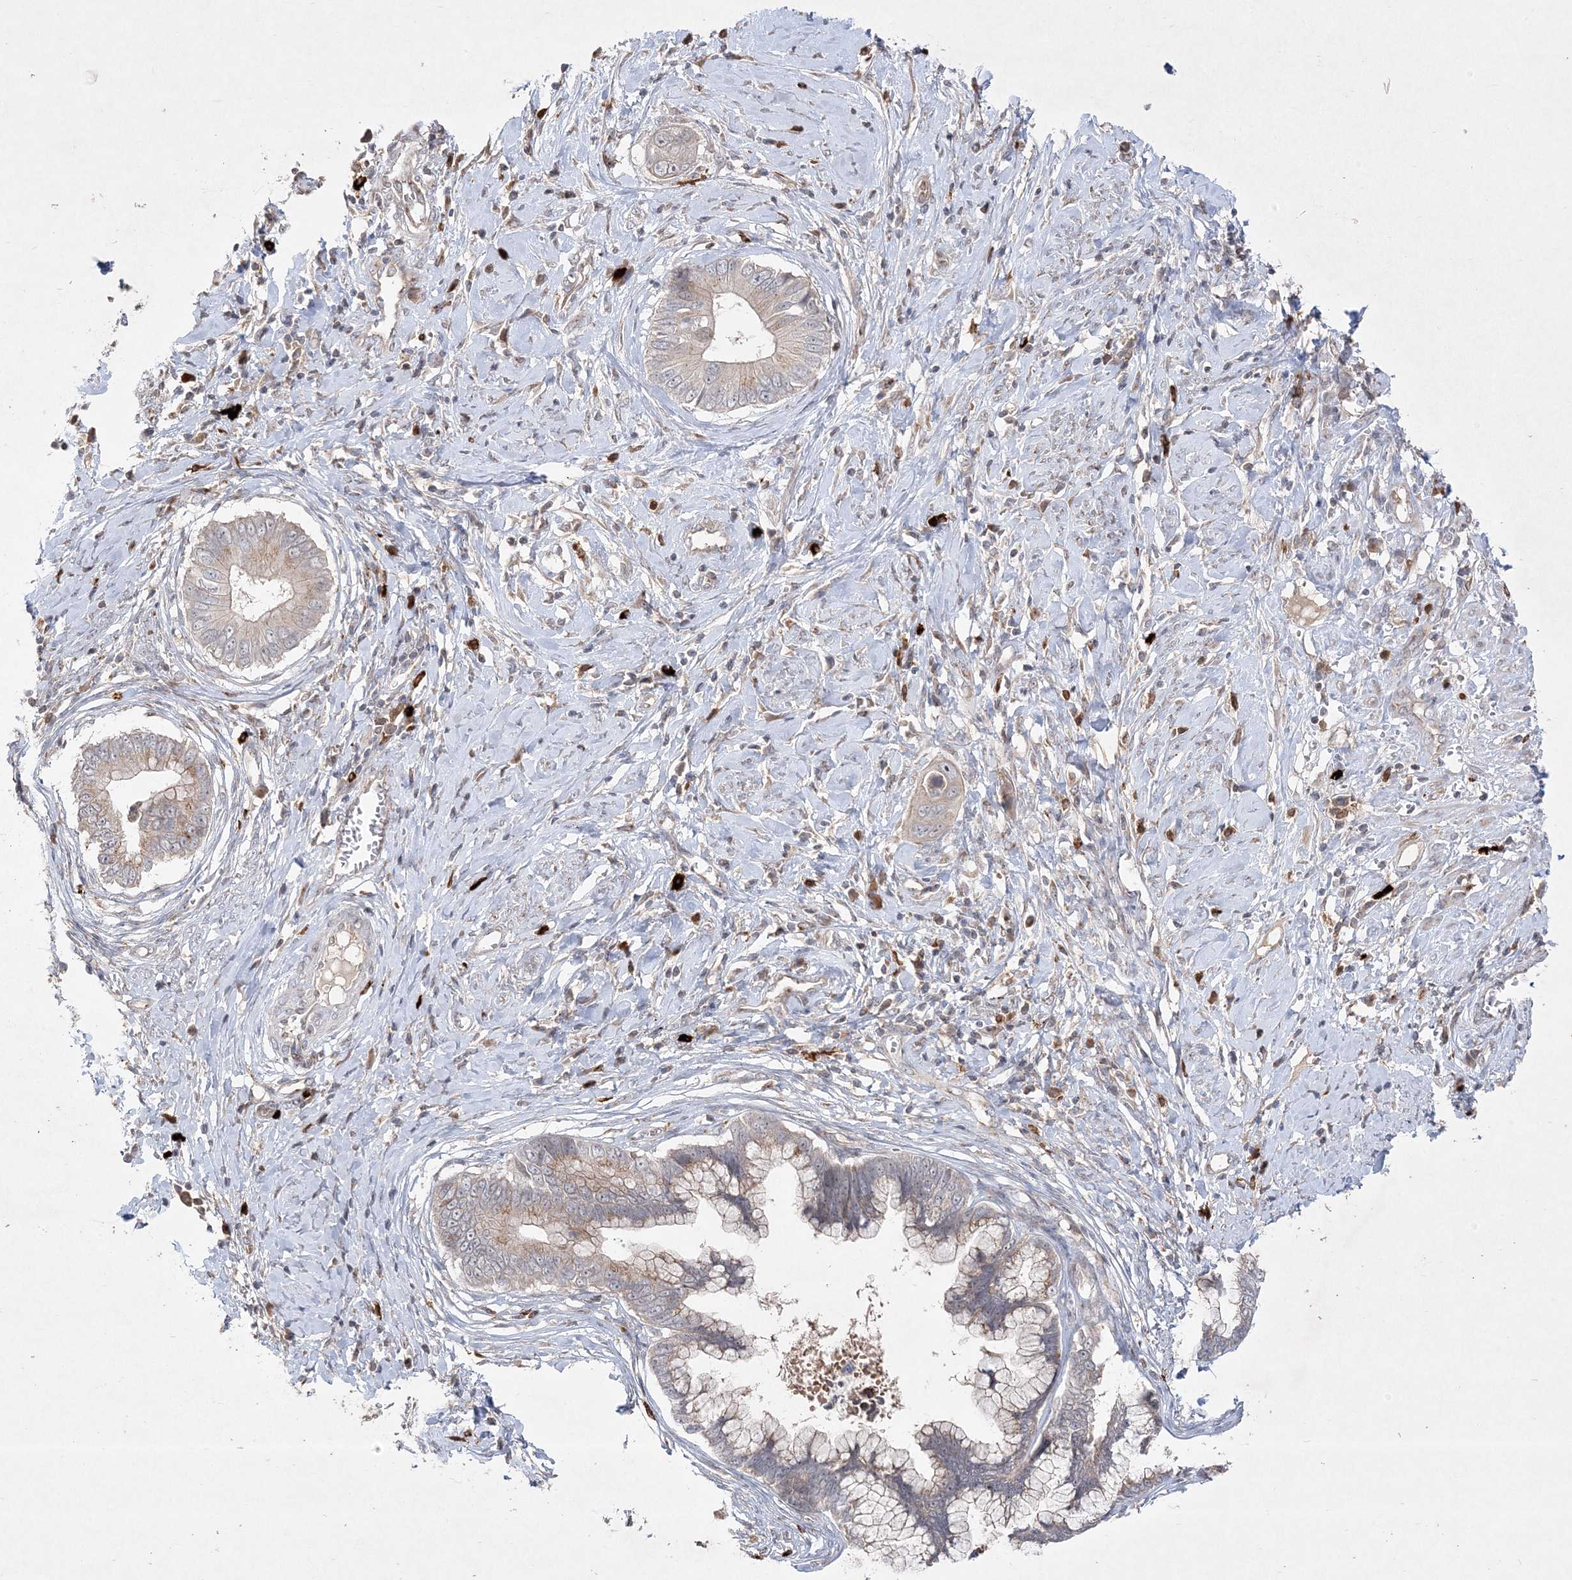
{"staining": {"intensity": "moderate", "quantity": "25%-75%", "location": "cytoplasmic/membranous"}, "tissue": "cervical cancer", "cell_type": "Tumor cells", "image_type": "cancer", "snomed": [{"axis": "morphology", "description": "Adenocarcinoma, NOS"}, {"axis": "topography", "description": "Cervix"}], "caption": "Immunohistochemistry photomicrograph of cervical cancer (adenocarcinoma) stained for a protein (brown), which shows medium levels of moderate cytoplasmic/membranous staining in about 25%-75% of tumor cells.", "gene": "CLNK", "patient": {"sex": "female", "age": 44}}